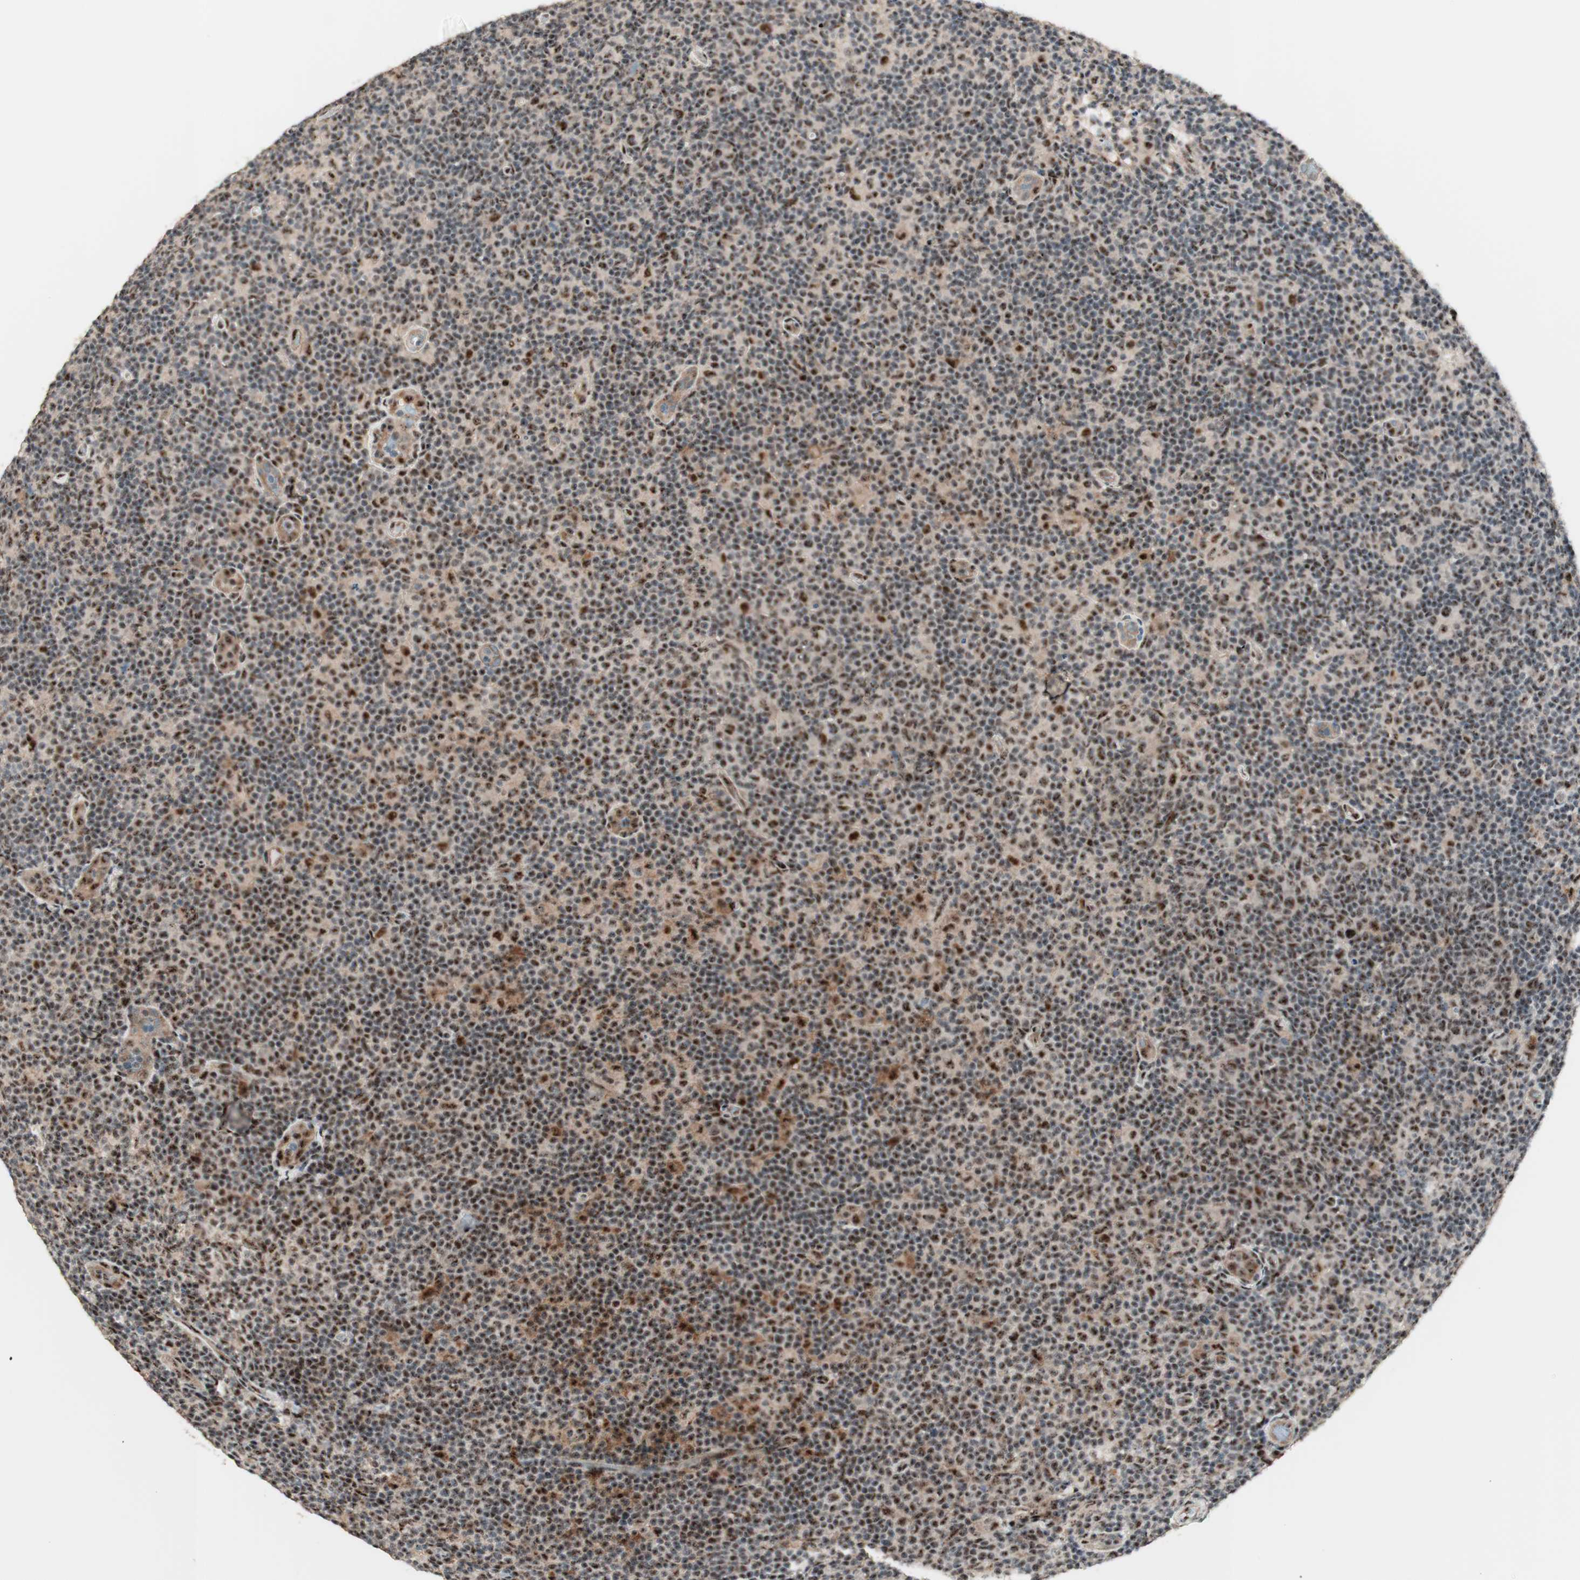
{"staining": {"intensity": "moderate", "quantity": "25%-75%", "location": "nuclear"}, "tissue": "lymphoma", "cell_type": "Tumor cells", "image_type": "cancer", "snomed": [{"axis": "morphology", "description": "Malignant lymphoma, non-Hodgkin's type, Low grade"}, {"axis": "topography", "description": "Lymph node"}], "caption": "High-power microscopy captured an immunohistochemistry micrograph of malignant lymphoma, non-Hodgkin's type (low-grade), revealing moderate nuclear expression in approximately 25%-75% of tumor cells.", "gene": "NR5A2", "patient": {"sex": "male", "age": 83}}